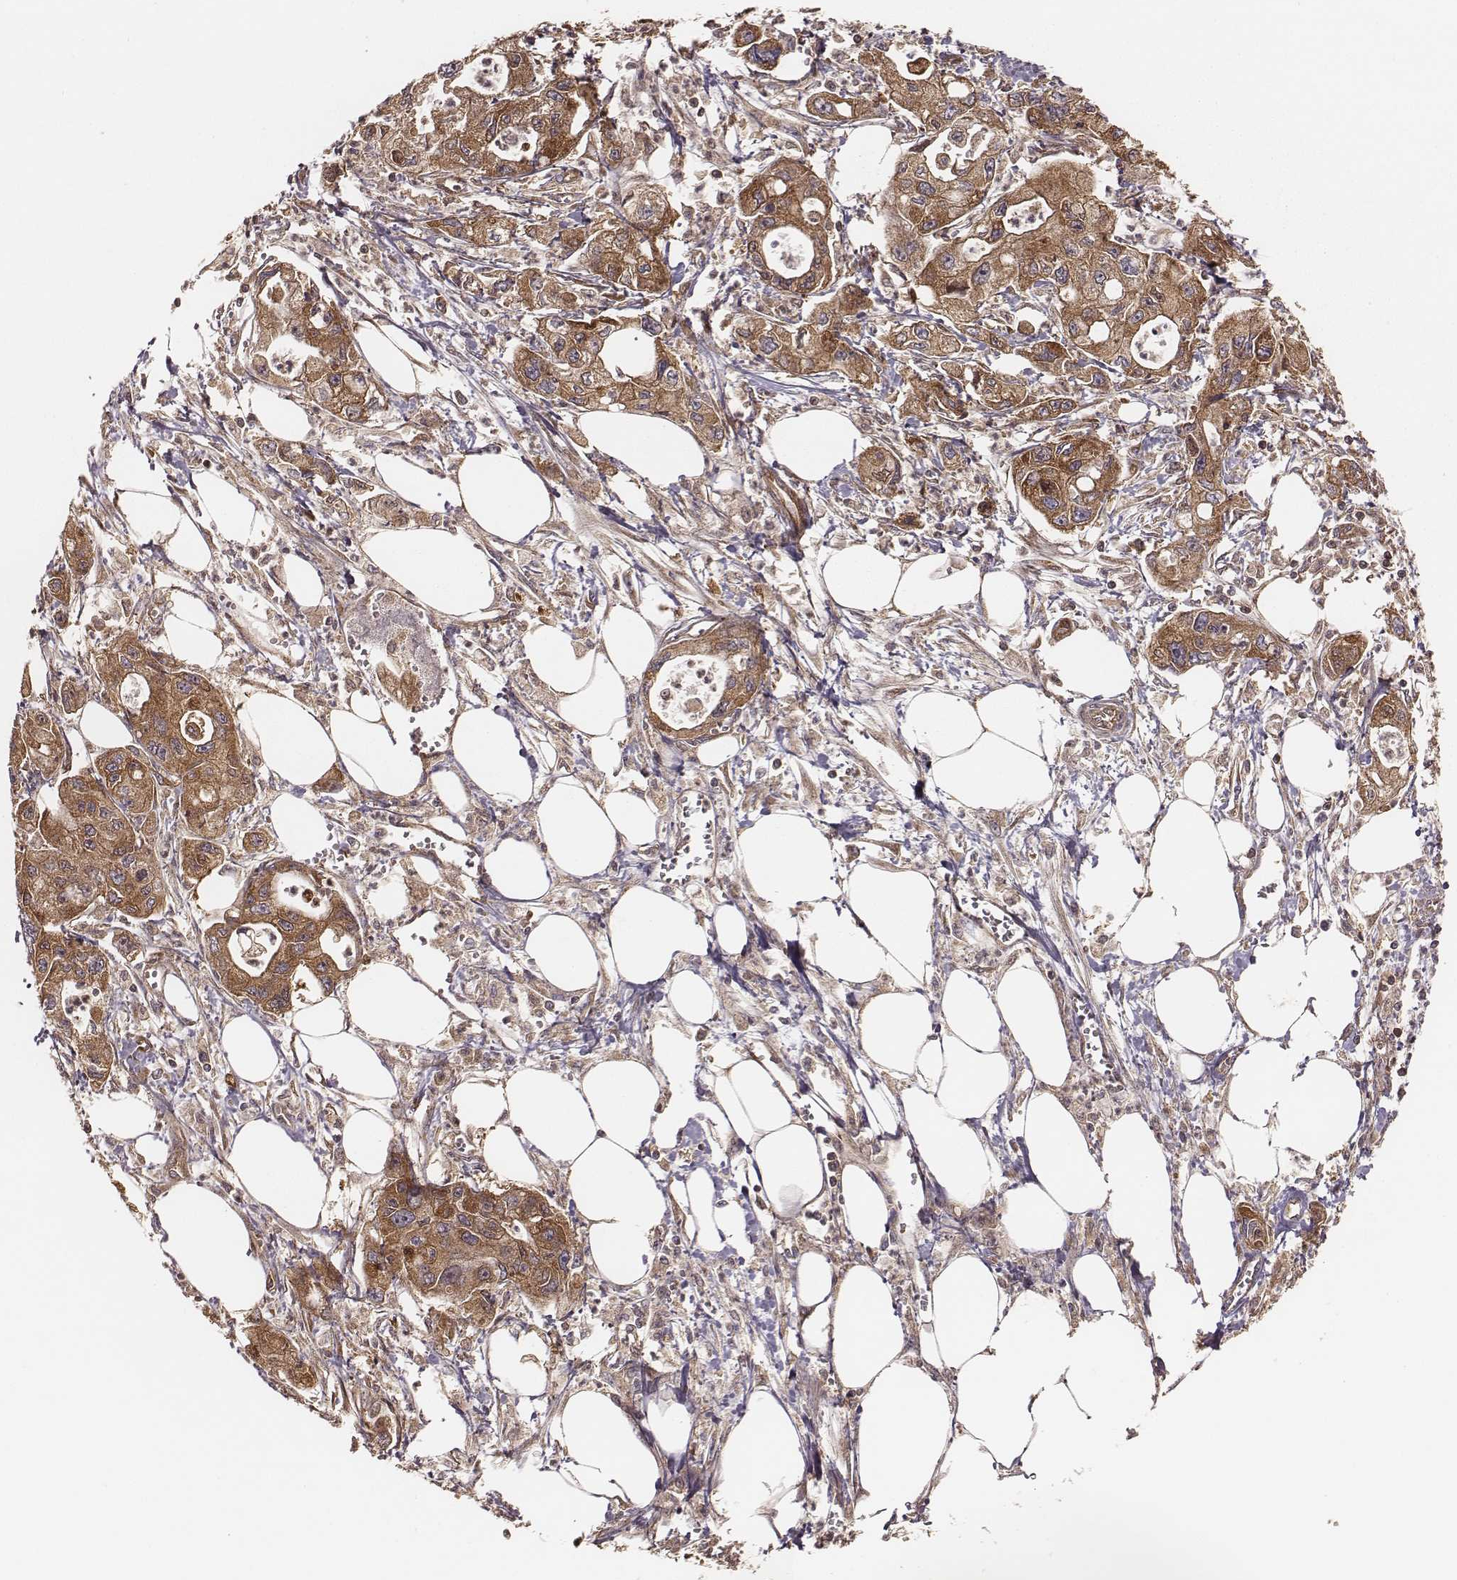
{"staining": {"intensity": "moderate", "quantity": ">75%", "location": "cytoplasmic/membranous"}, "tissue": "pancreatic cancer", "cell_type": "Tumor cells", "image_type": "cancer", "snomed": [{"axis": "morphology", "description": "Adenocarcinoma, NOS"}, {"axis": "topography", "description": "Pancreas"}], "caption": "Immunohistochemical staining of human pancreatic cancer reveals medium levels of moderate cytoplasmic/membranous protein staining in approximately >75% of tumor cells. Using DAB (3,3'-diaminobenzidine) (brown) and hematoxylin (blue) stains, captured at high magnification using brightfield microscopy.", "gene": "CARS1", "patient": {"sex": "male", "age": 70}}